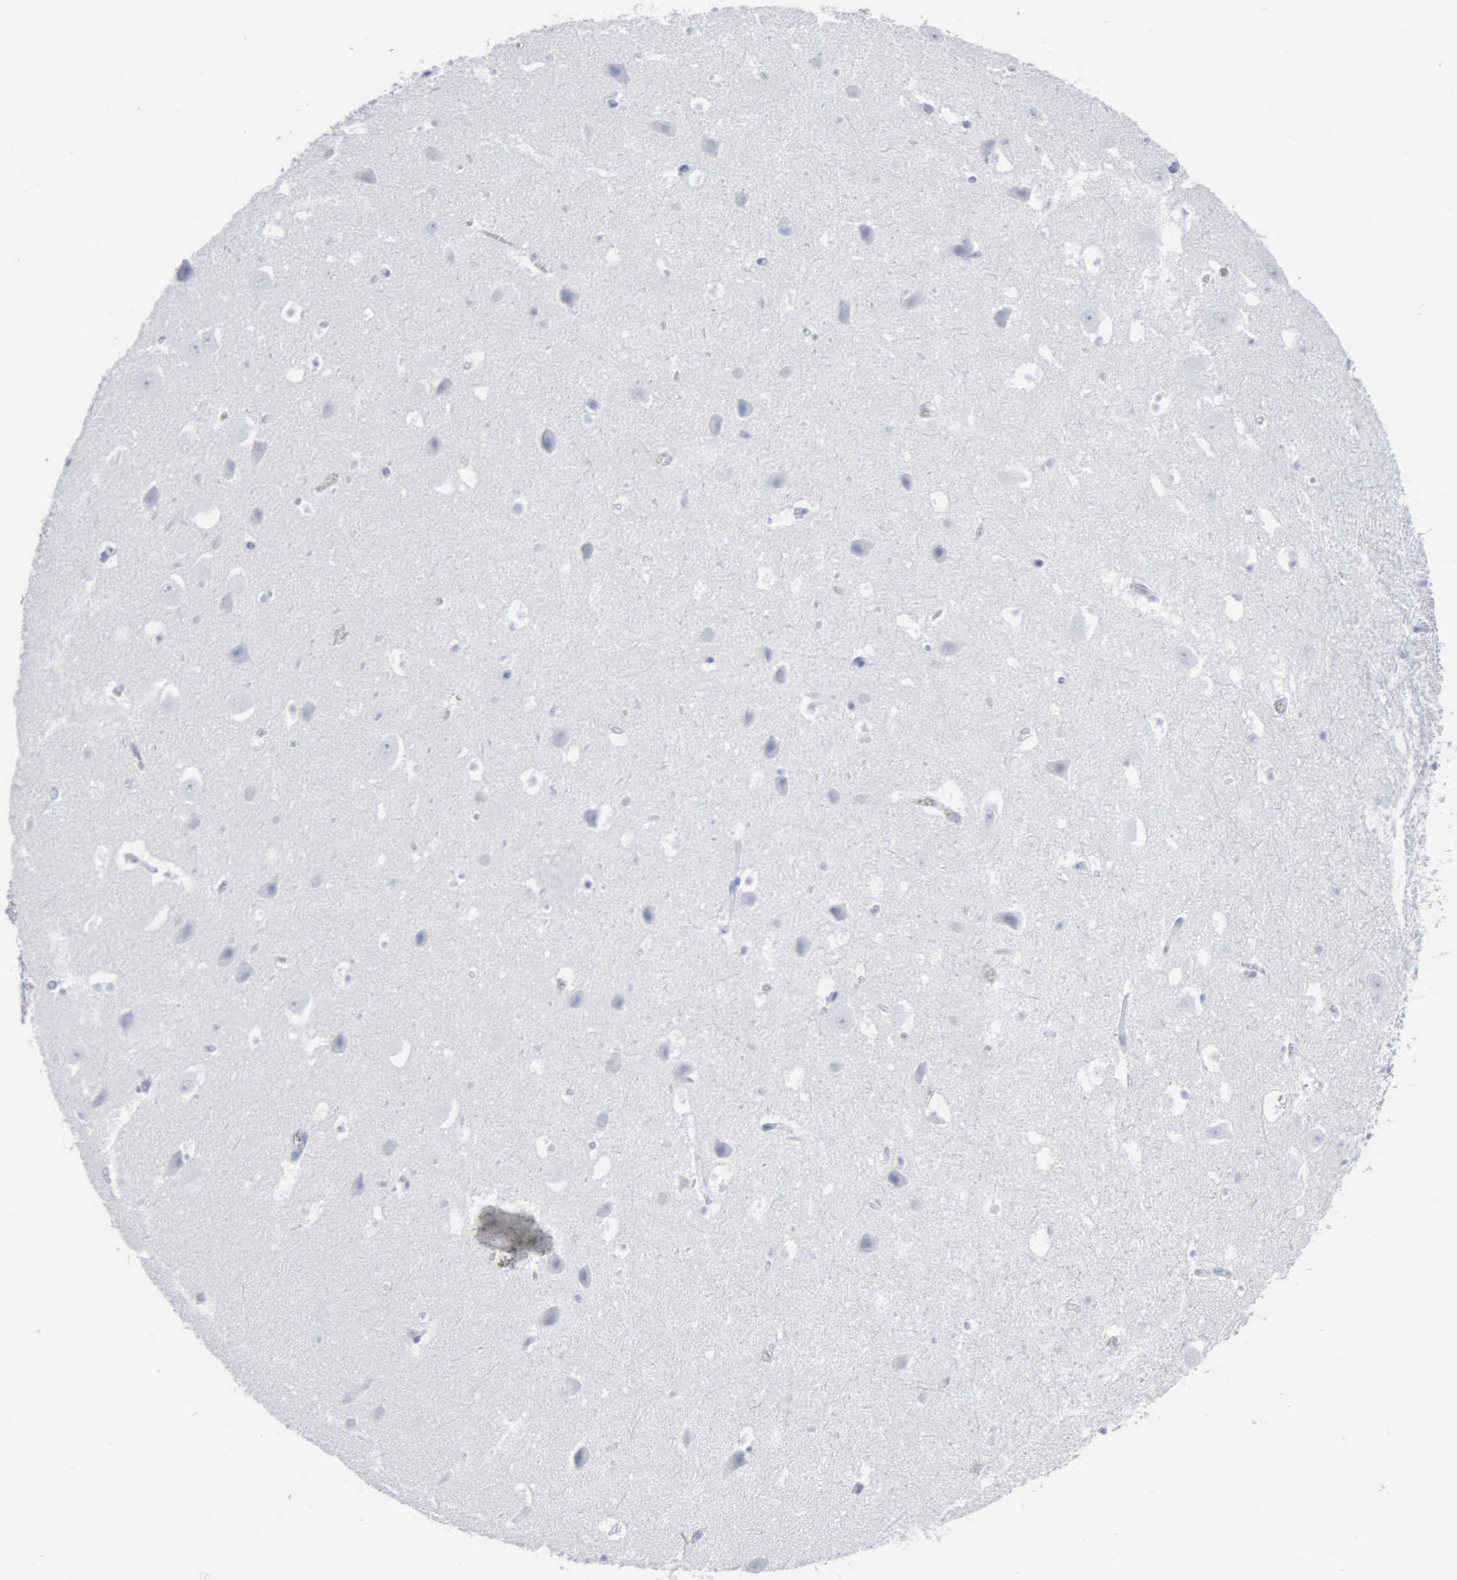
{"staining": {"intensity": "negative", "quantity": "none", "location": "none"}, "tissue": "hippocampus", "cell_type": "Glial cells", "image_type": "normal", "snomed": [{"axis": "morphology", "description": "Normal tissue, NOS"}, {"axis": "topography", "description": "Hippocampus"}], "caption": "Immunohistochemical staining of benign human hippocampus displays no significant positivity in glial cells.", "gene": "DMD", "patient": {"sex": "male", "age": 45}}